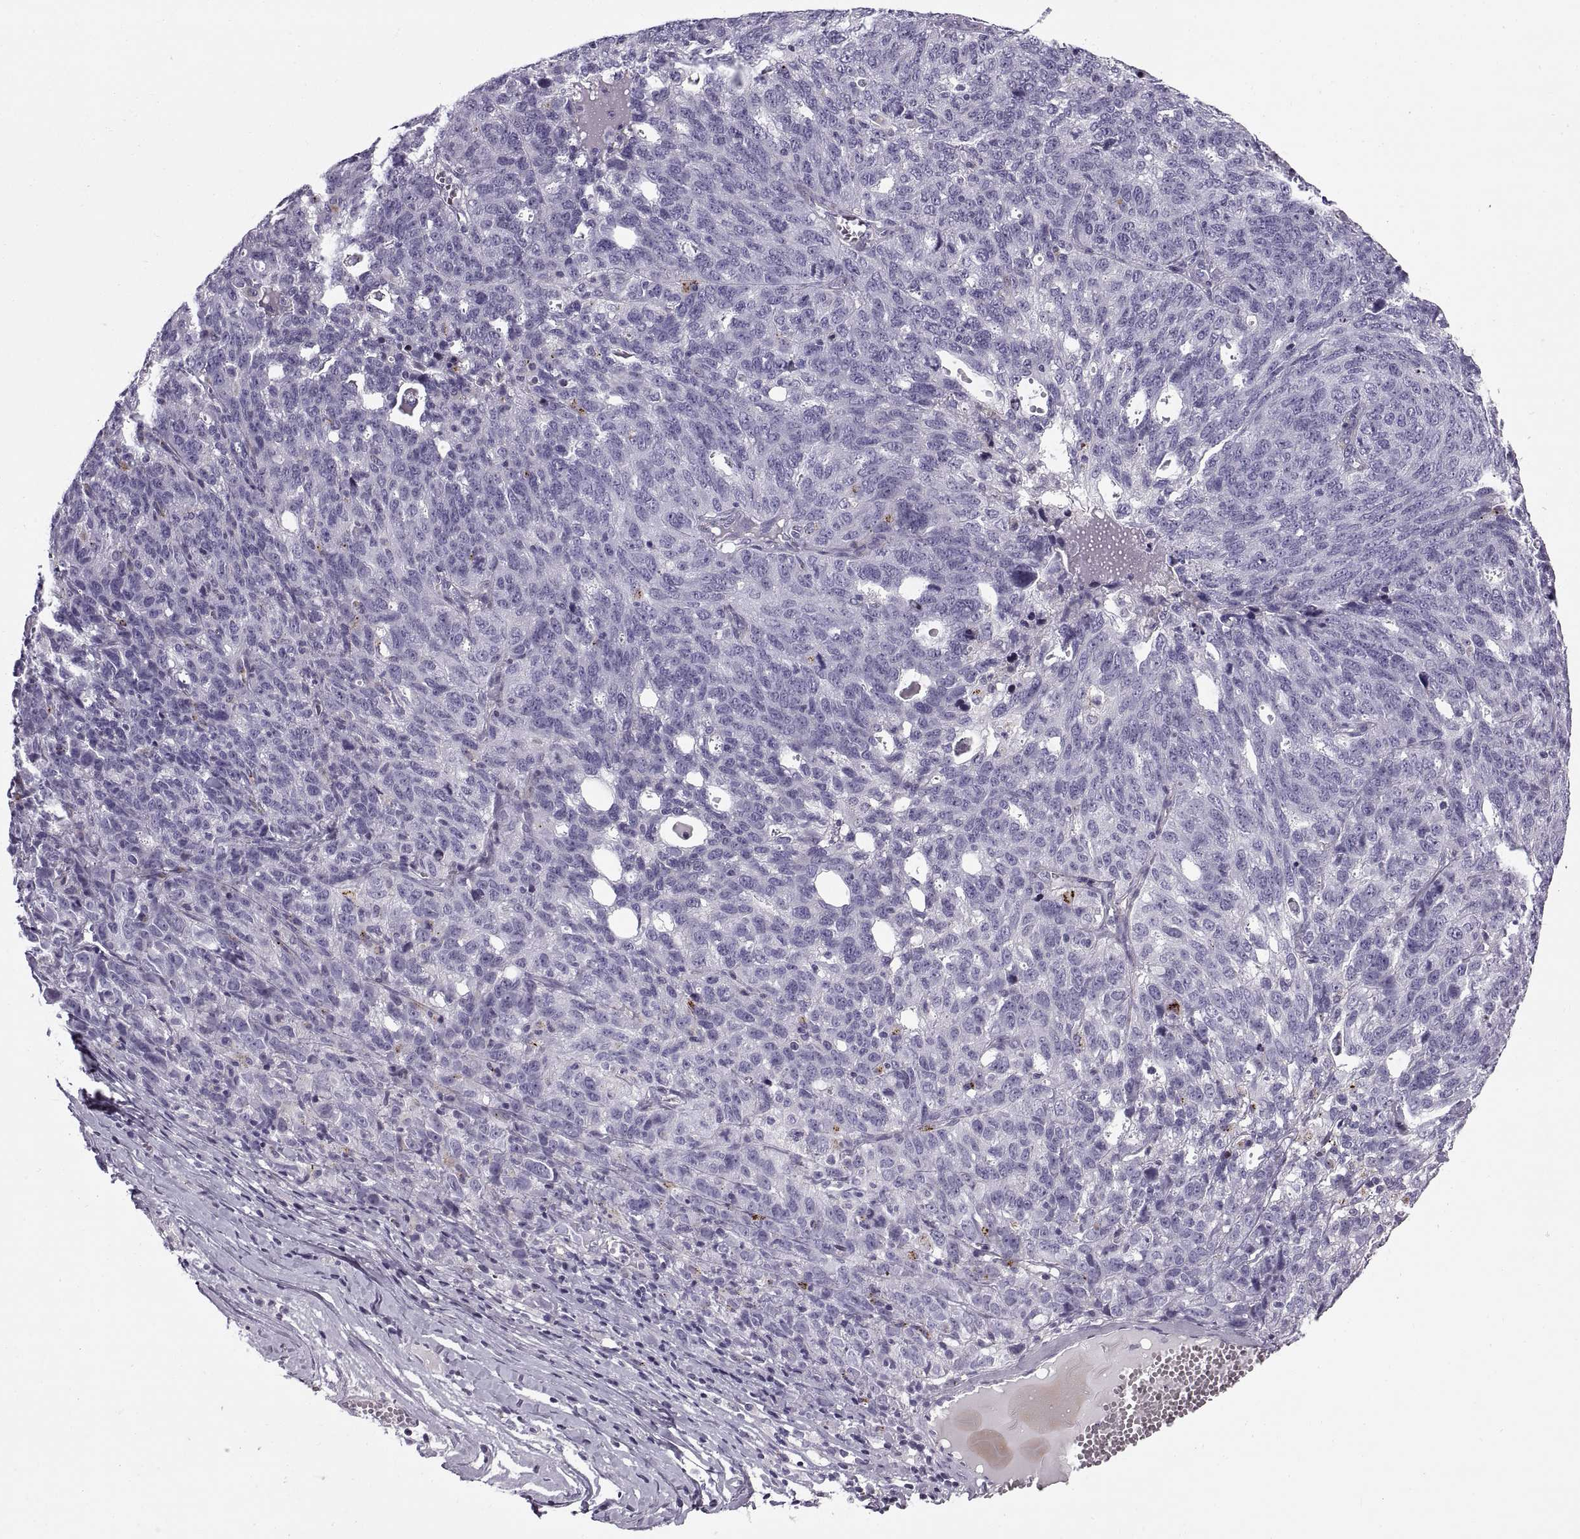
{"staining": {"intensity": "negative", "quantity": "none", "location": "none"}, "tissue": "ovarian cancer", "cell_type": "Tumor cells", "image_type": "cancer", "snomed": [{"axis": "morphology", "description": "Cystadenocarcinoma, serous, NOS"}, {"axis": "topography", "description": "Ovary"}], "caption": "Immunohistochemical staining of serous cystadenocarcinoma (ovarian) shows no significant positivity in tumor cells.", "gene": "CALCR", "patient": {"sex": "female", "age": 71}}